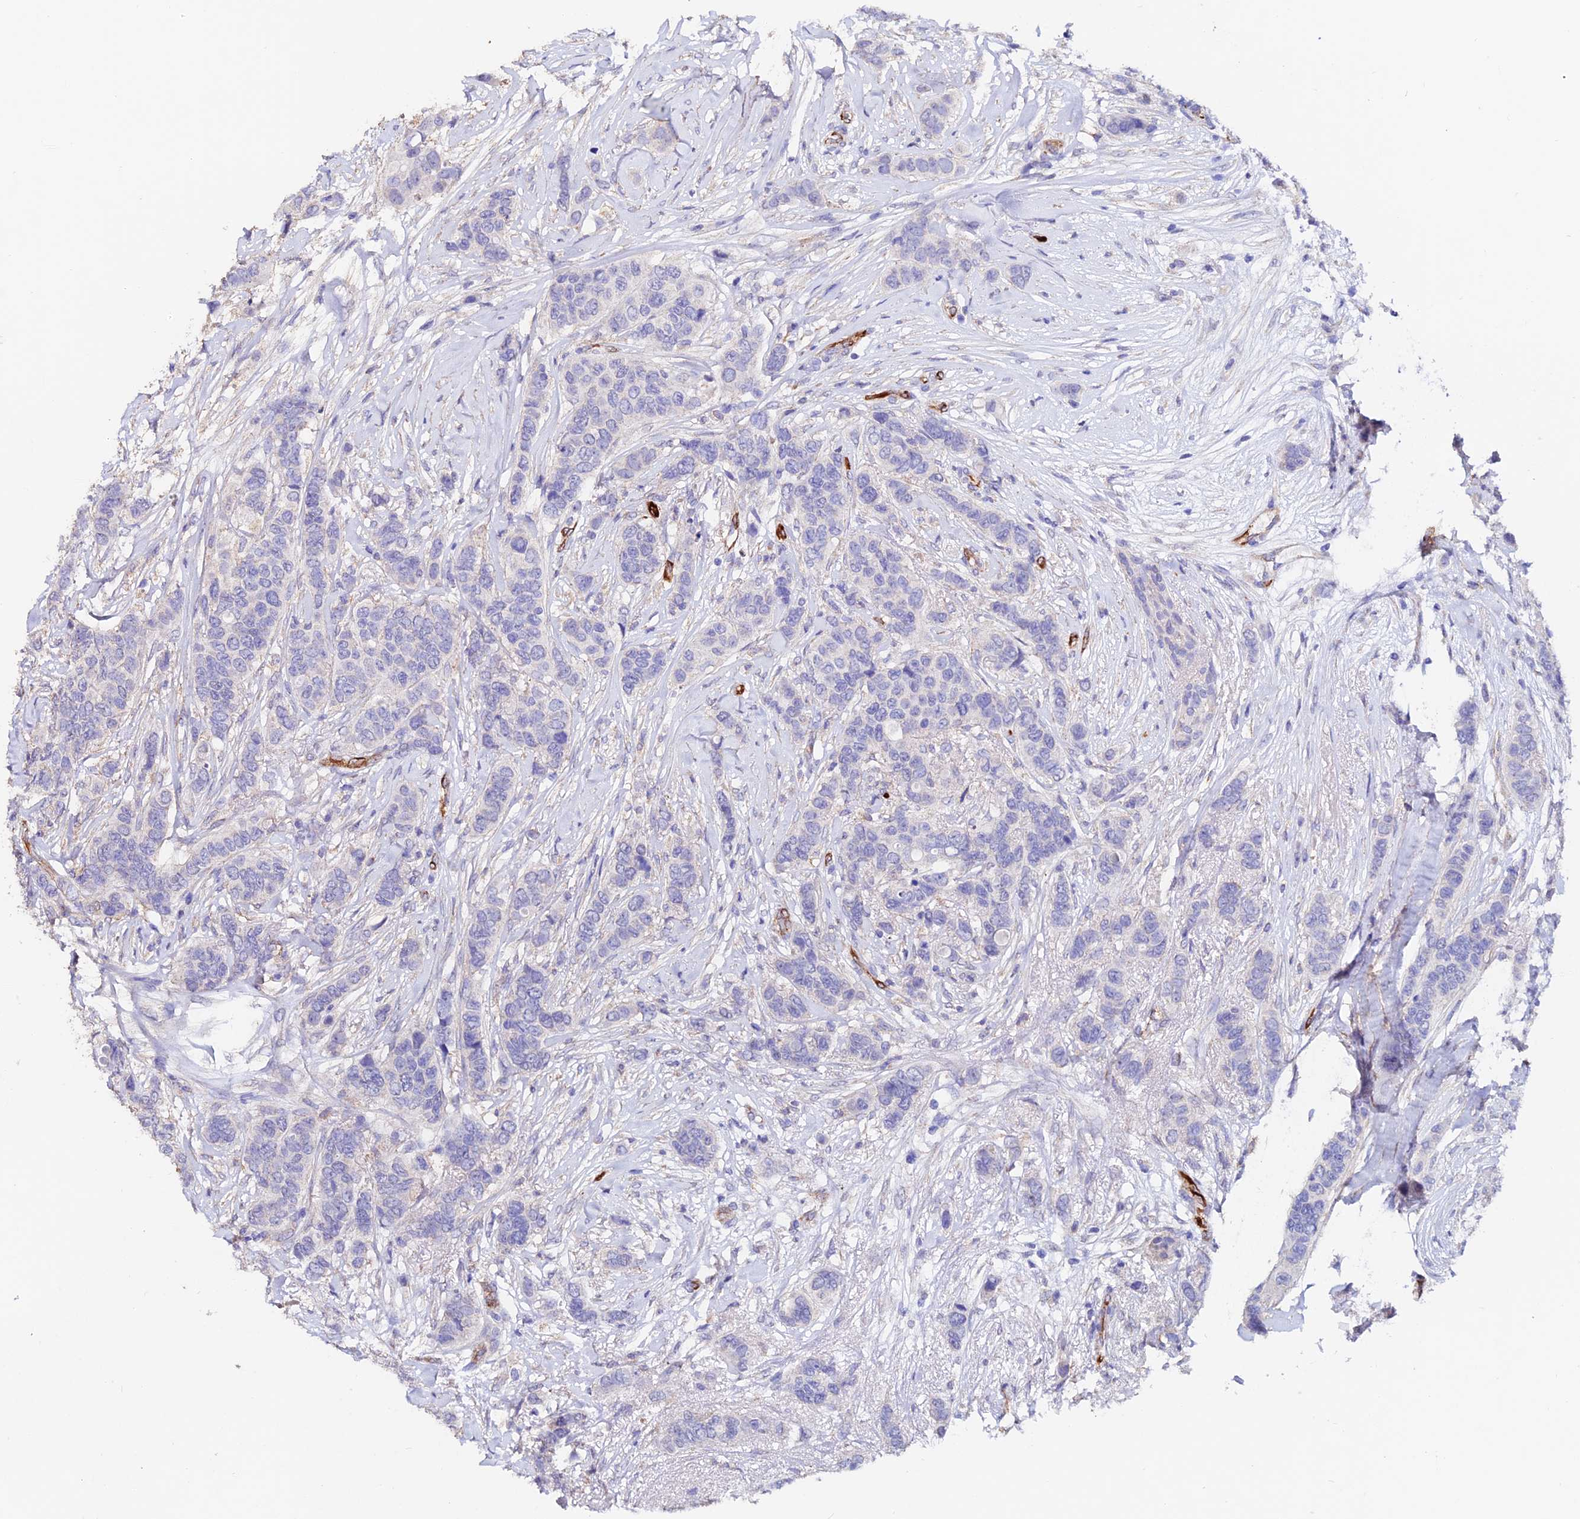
{"staining": {"intensity": "negative", "quantity": "none", "location": "none"}, "tissue": "breast cancer", "cell_type": "Tumor cells", "image_type": "cancer", "snomed": [{"axis": "morphology", "description": "Lobular carcinoma"}, {"axis": "topography", "description": "Breast"}], "caption": "Immunohistochemistry (IHC) image of human breast cancer (lobular carcinoma) stained for a protein (brown), which reveals no positivity in tumor cells. The staining is performed using DAB brown chromogen with nuclei counter-stained in using hematoxylin.", "gene": "ESM1", "patient": {"sex": "female", "age": 51}}